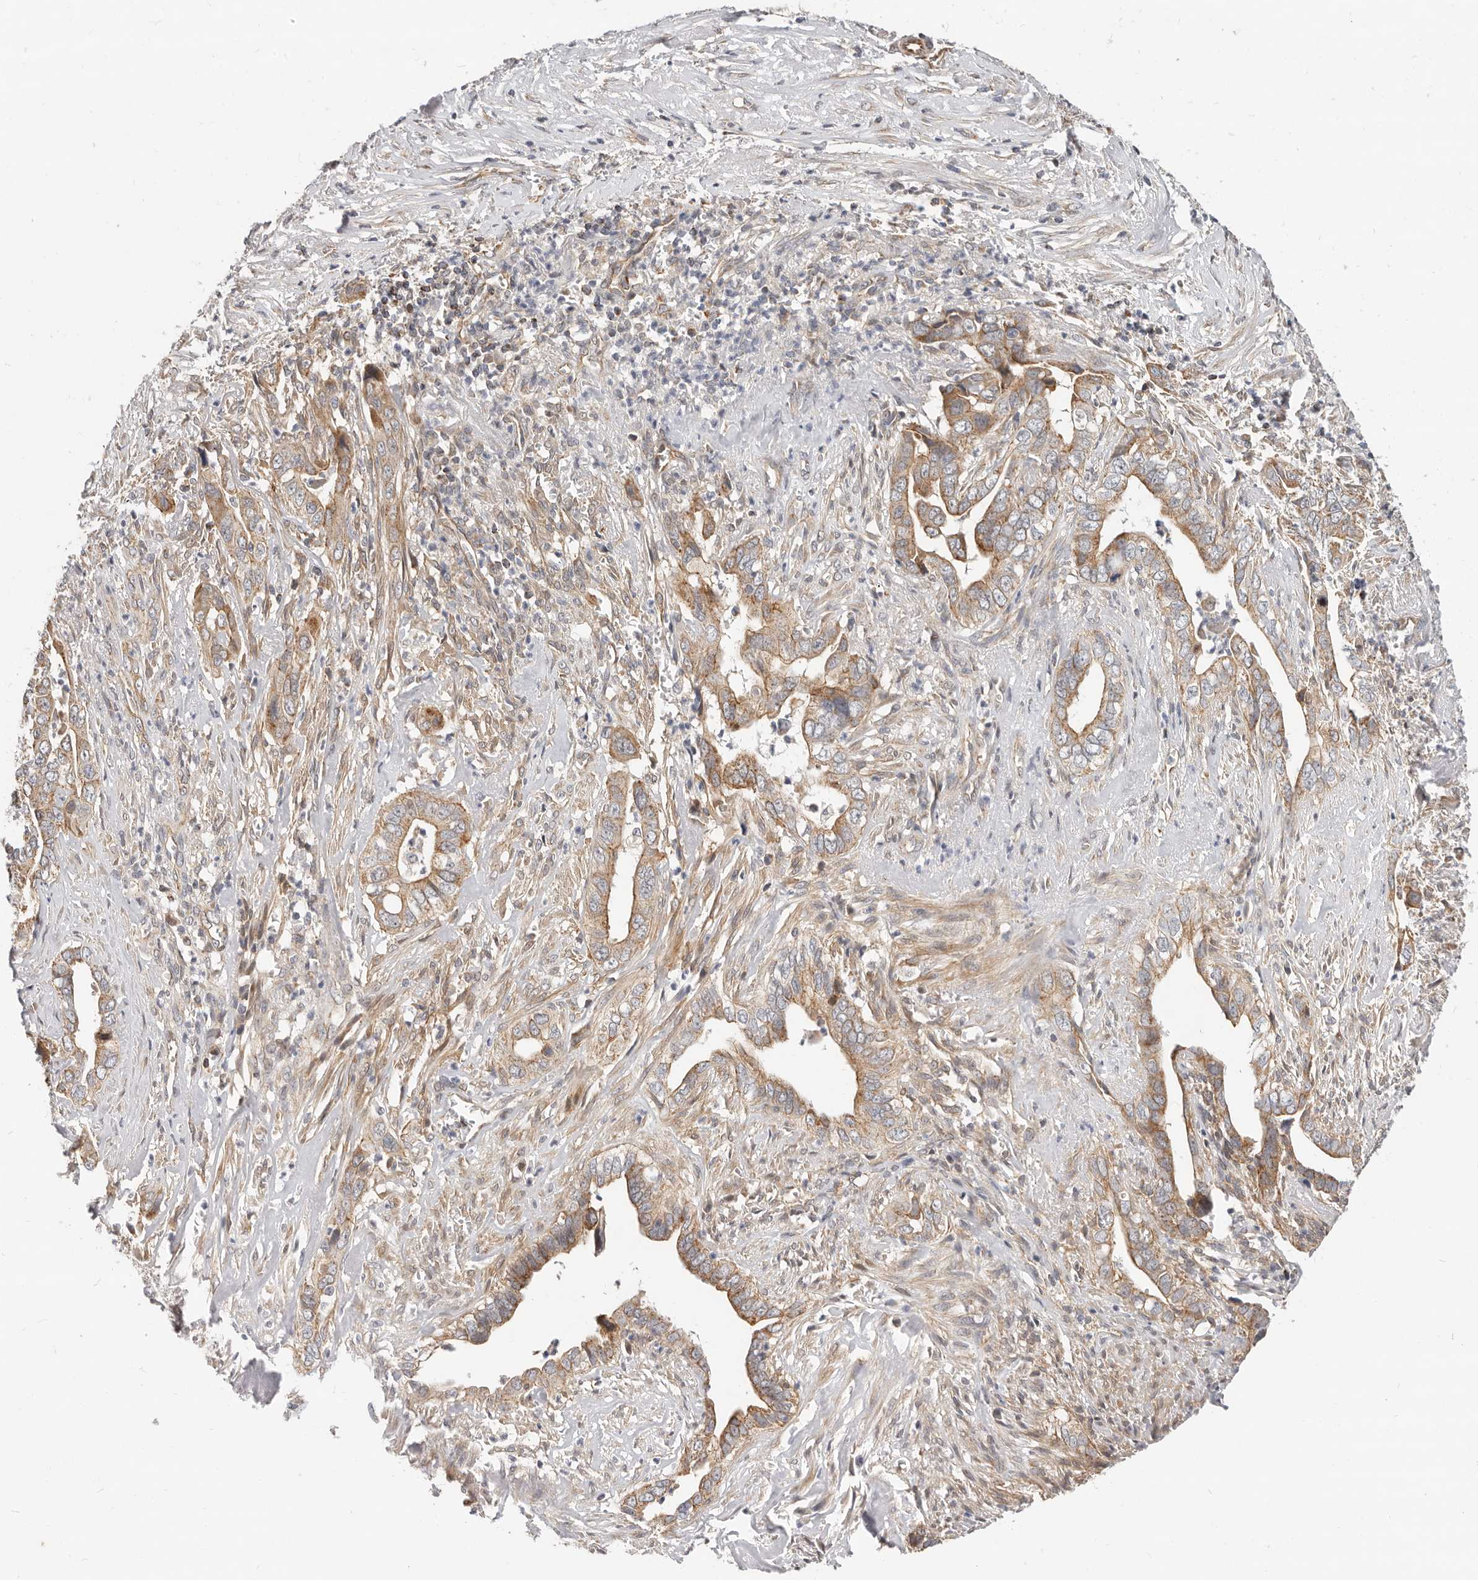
{"staining": {"intensity": "moderate", "quantity": ">75%", "location": "cytoplasmic/membranous"}, "tissue": "liver cancer", "cell_type": "Tumor cells", "image_type": "cancer", "snomed": [{"axis": "morphology", "description": "Cholangiocarcinoma"}, {"axis": "topography", "description": "Liver"}], "caption": "A histopathology image of human liver cancer (cholangiocarcinoma) stained for a protein exhibits moderate cytoplasmic/membranous brown staining in tumor cells.", "gene": "USP49", "patient": {"sex": "female", "age": 79}}